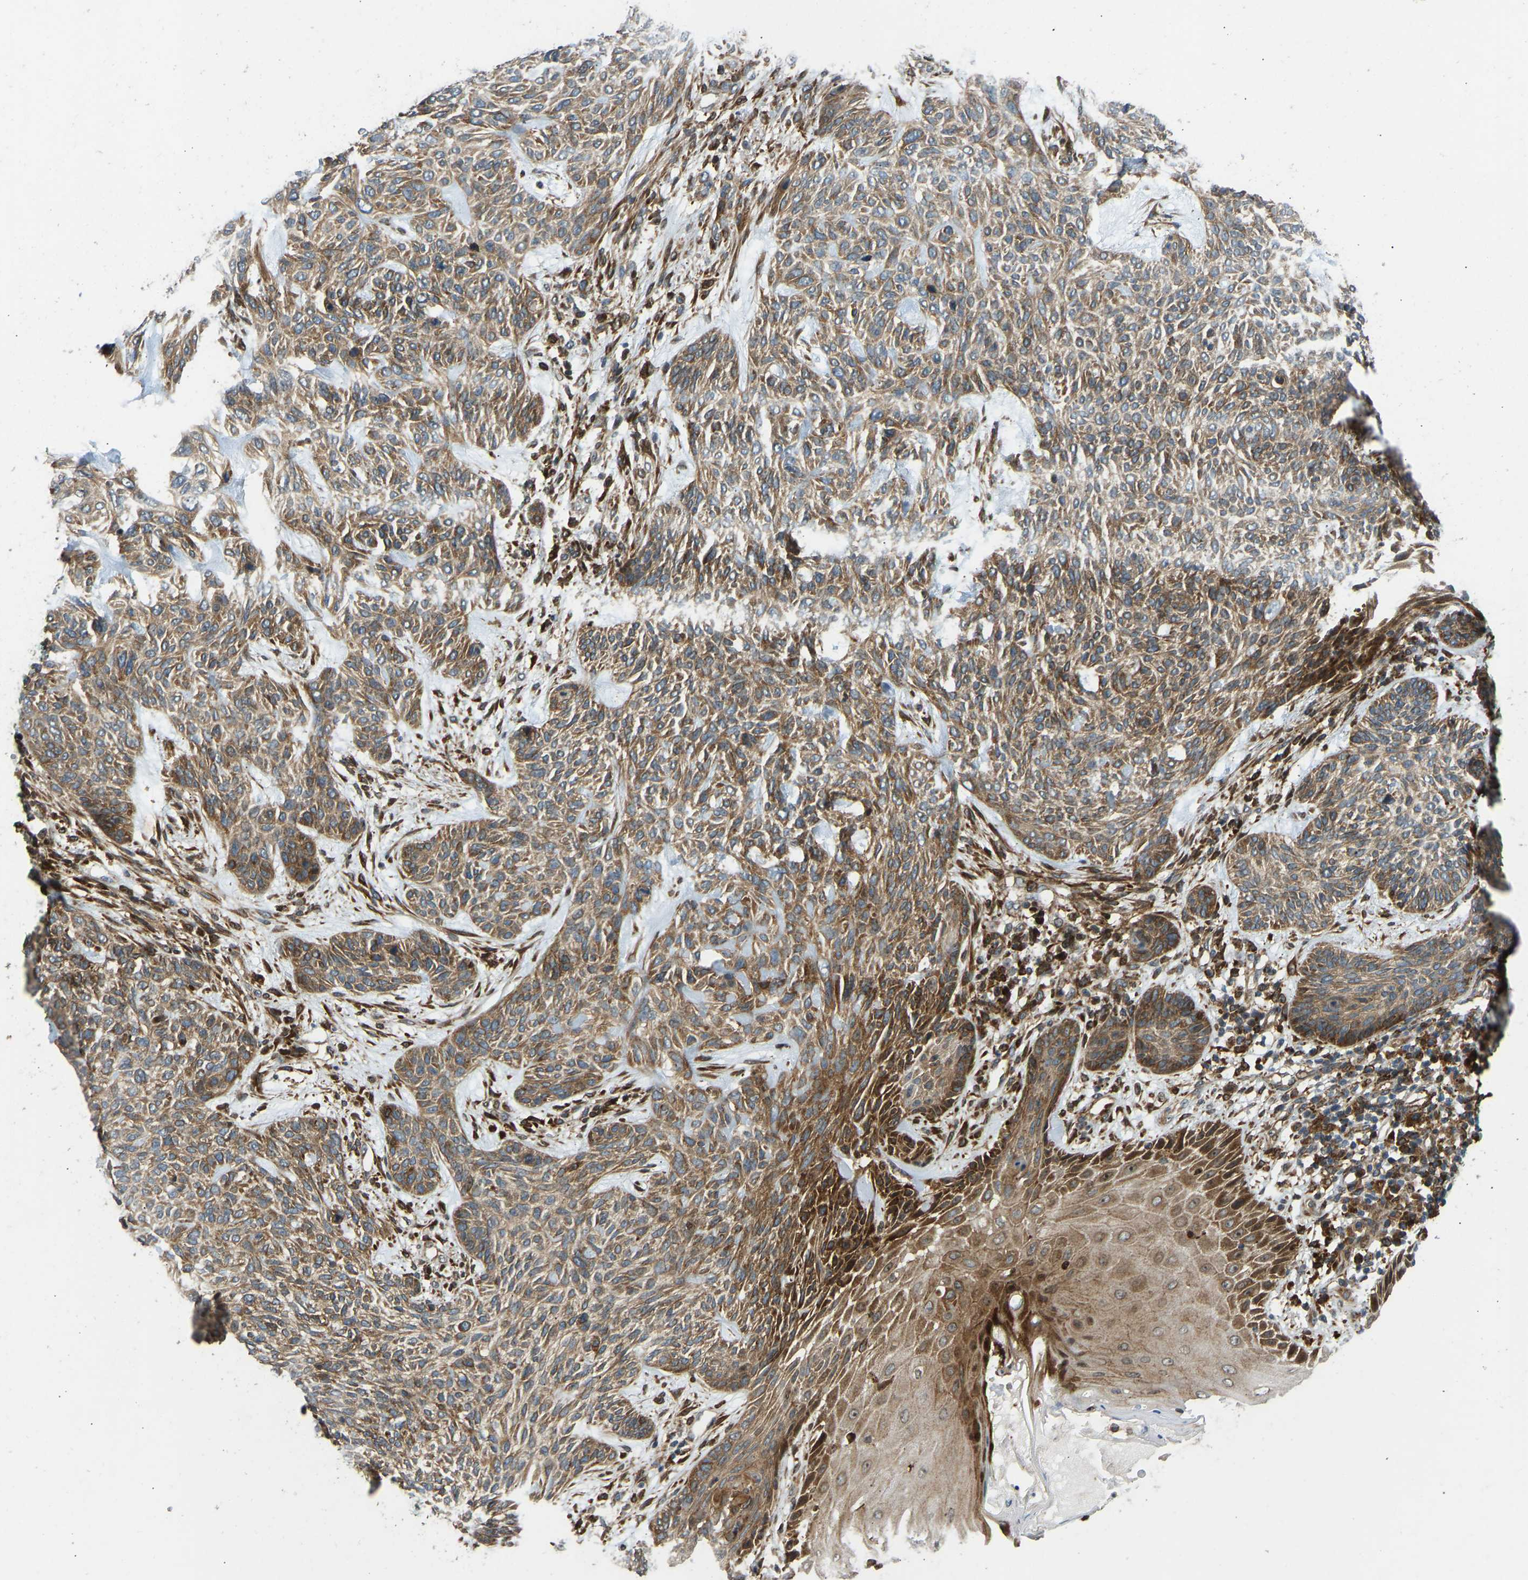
{"staining": {"intensity": "moderate", "quantity": ">75%", "location": "cytoplasmic/membranous"}, "tissue": "skin cancer", "cell_type": "Tumor cells", "image_type": "cancer", "snomed": [{"axis": "morphology", "description": "Basal cell carcinoma"}, {"axis": "topography", "description": "Skin"}], "caption": "DAB (3,3'-diaminobenzidine) immunohistochemical staining of skin basal cell carcinoma exhibits moderate cytoplasmic/membranous protein positivity in about >75% of tumor cells.", "gene": "OS9", "patient": {"sex": "male", "age": 55}}